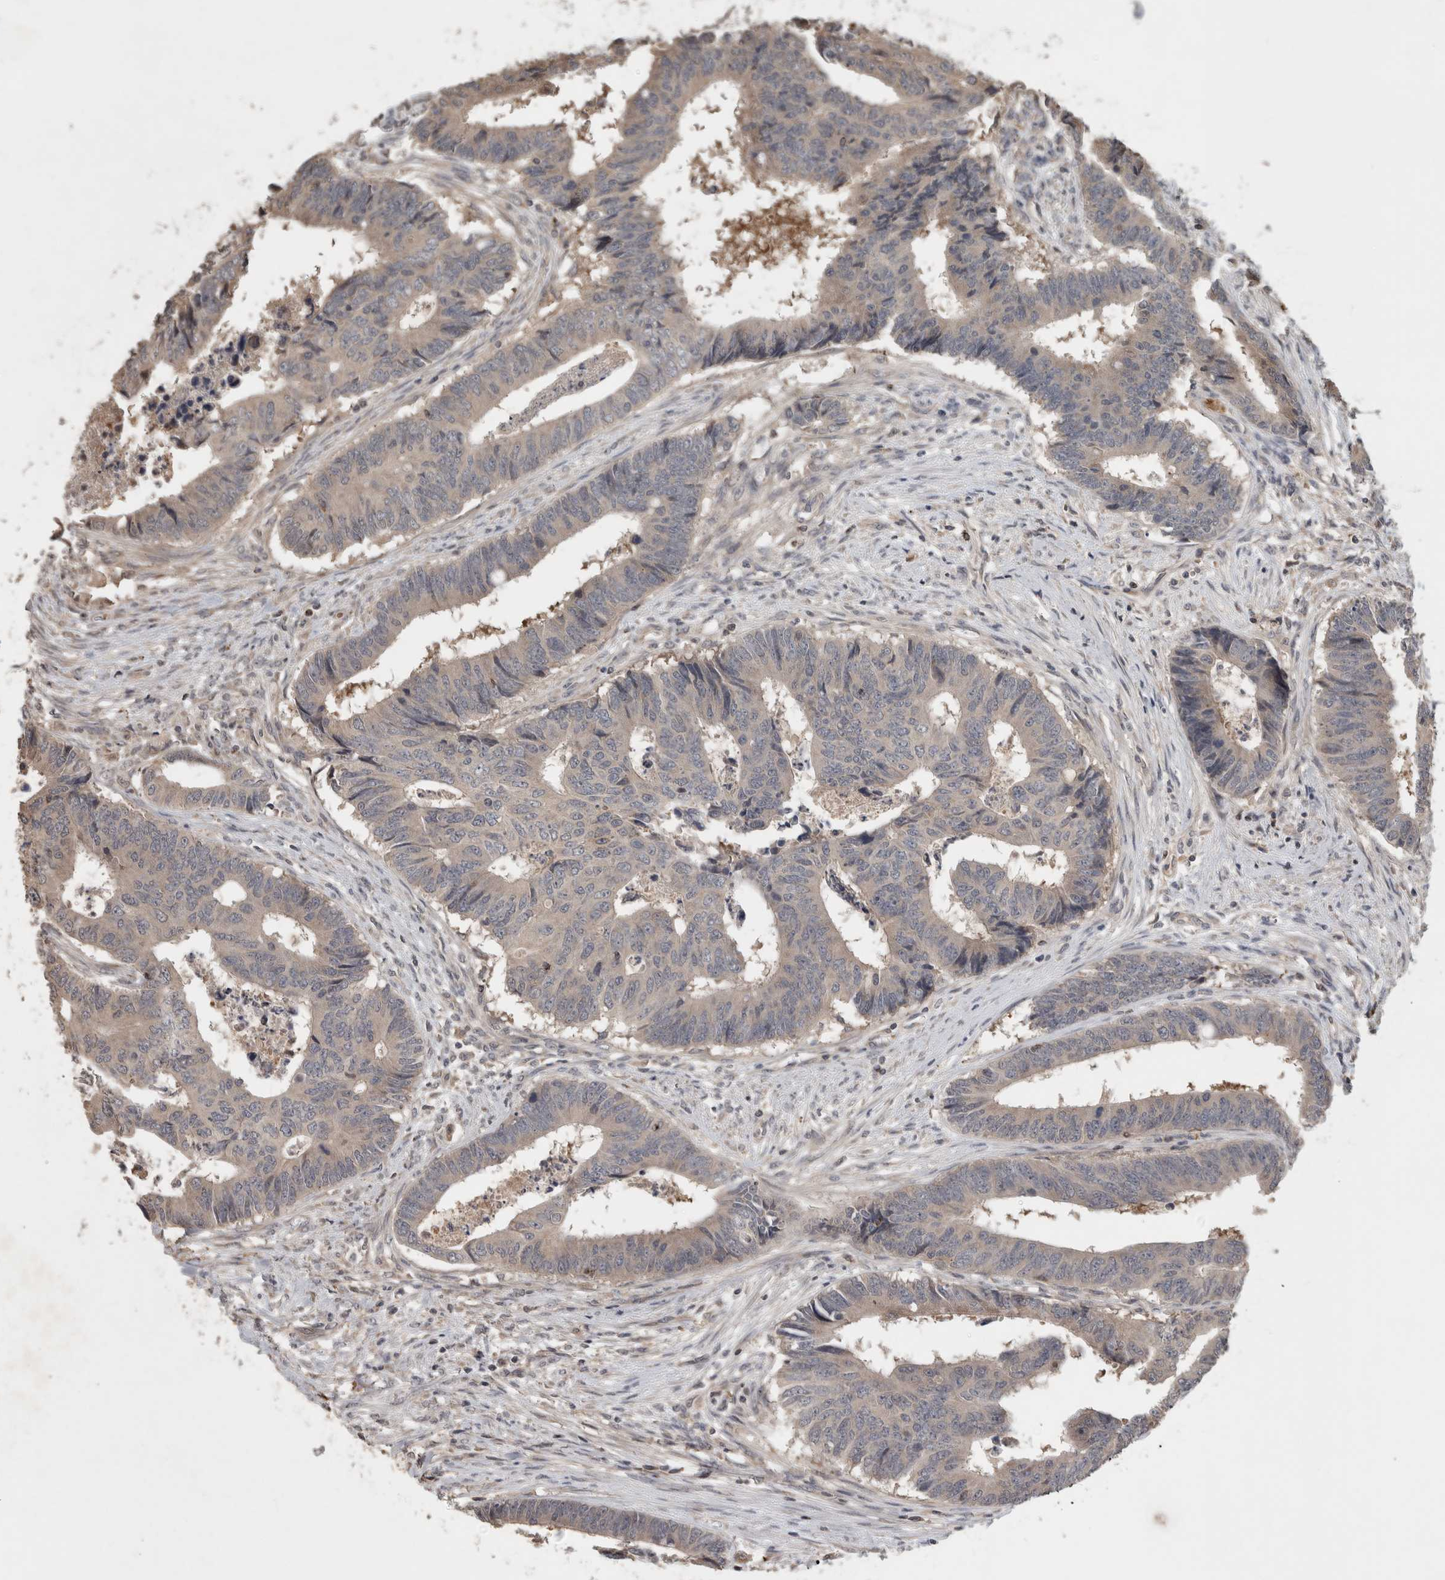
{"staining": {"intensity": "negative", "quantity": "none", "location": "none"}, "tissue": "colorectal cancer", "cell_type": "Tumor cells", "image_type": "cancer", "snomed": [{"axis": "morphology", "description": "Adenocarcinoma, NOS"}, {"axis": "topography", "description": "Rectum"}], "caption": "DAB immunohistochemical staining of colorectal cancer shows no significant expression in tumor cells.", "gene": "SERAC1", "patient": {"sex": "male", "age": 84}}